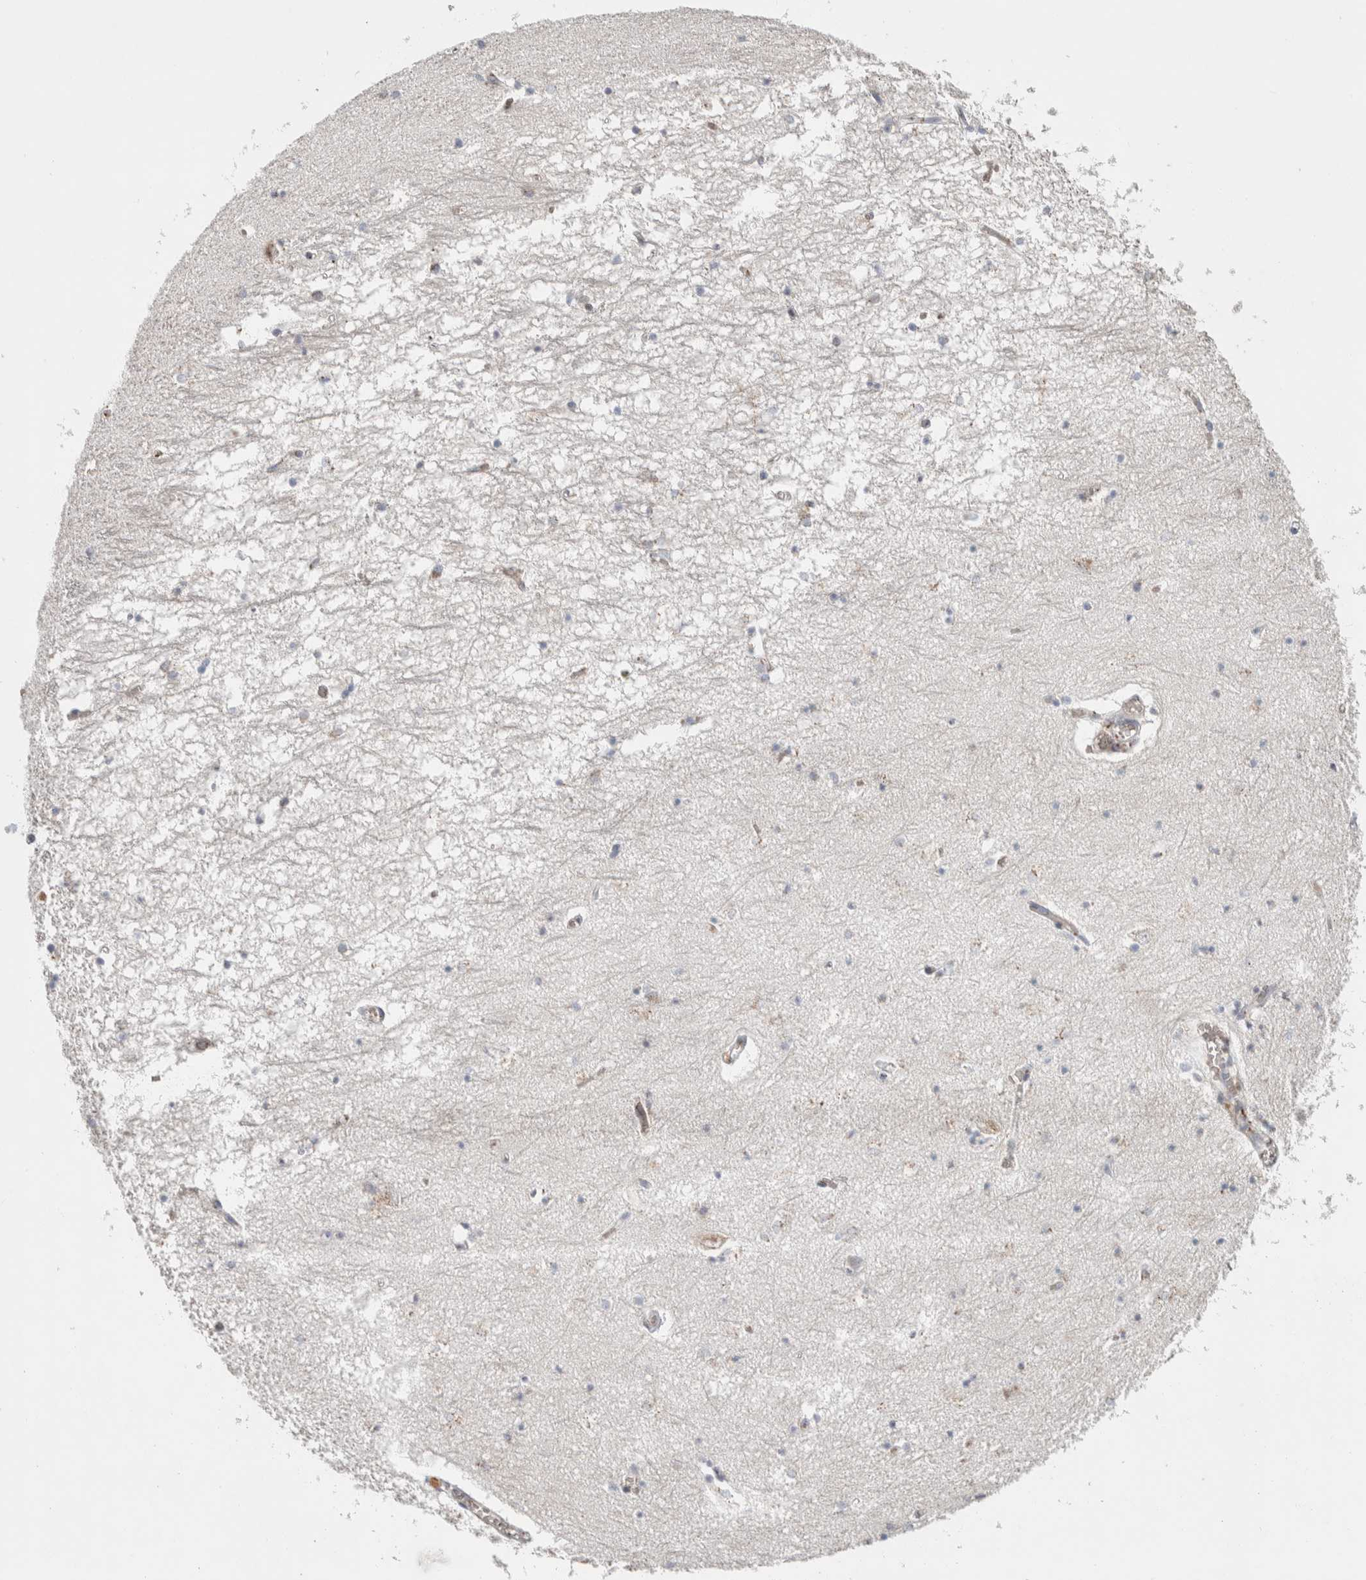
{"staining": {"intensity": "negative", "quantity": "none", "location": "none"}, "tissue": "hippocampus", "cell_type": "Glial cells", "image_type": "normal", "snomed": [{"axis": "morphology", "description": "Normal tissue, NOS"}, {"axis": "topography", "description": "Hippocampus"}], "caption": "Photomicrograph shows no significant protein positivity in glial cells of unremarkable hippocampus.", "gene": "SLC38A10", "patient": {"sex": "male", "age": 70}}